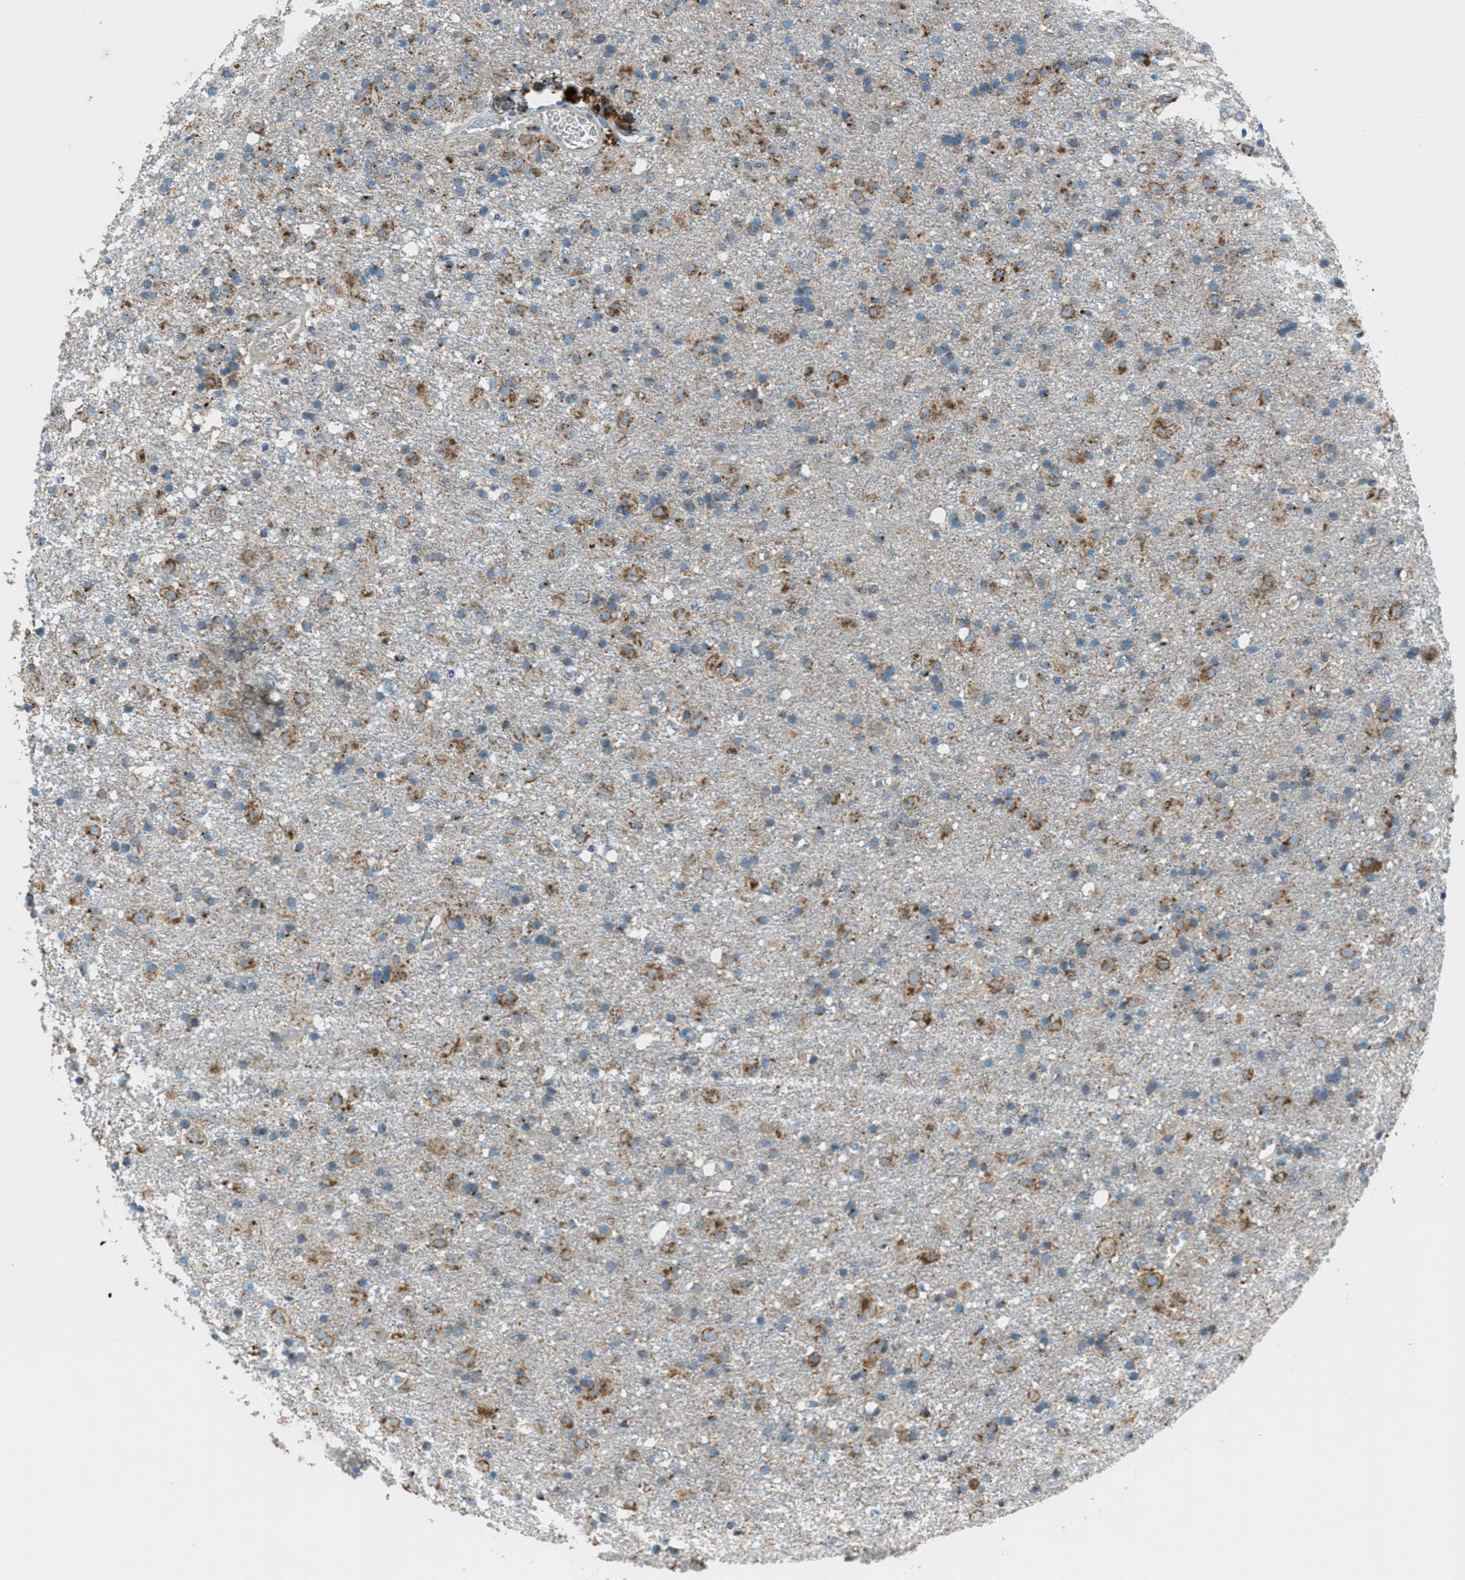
{"staining": {"intensity": "moderate", "quantity": ">75%", "location": "cytoplasmic/membranous"}, "tissue": "glioma", "cell_type": "Tumor cells", "image_type": "cancer", "snomed": [{"axis": "morphology", "description": "Glioma, malignant, Low grade"}, {"axis": "topography", "description": "Brain"}], "caption": "DAB (3,3'-diaminobenzidine) immunohistochemical staining of human glioma shows moderate cytoplasmic/membranous protein positivity in approximately >75% of tumor cells. (DAB = brown stain, brightfield microscopy at high magnification).", "gene": "BCKDK", "patient": {"sex": "male", "age": 65}}